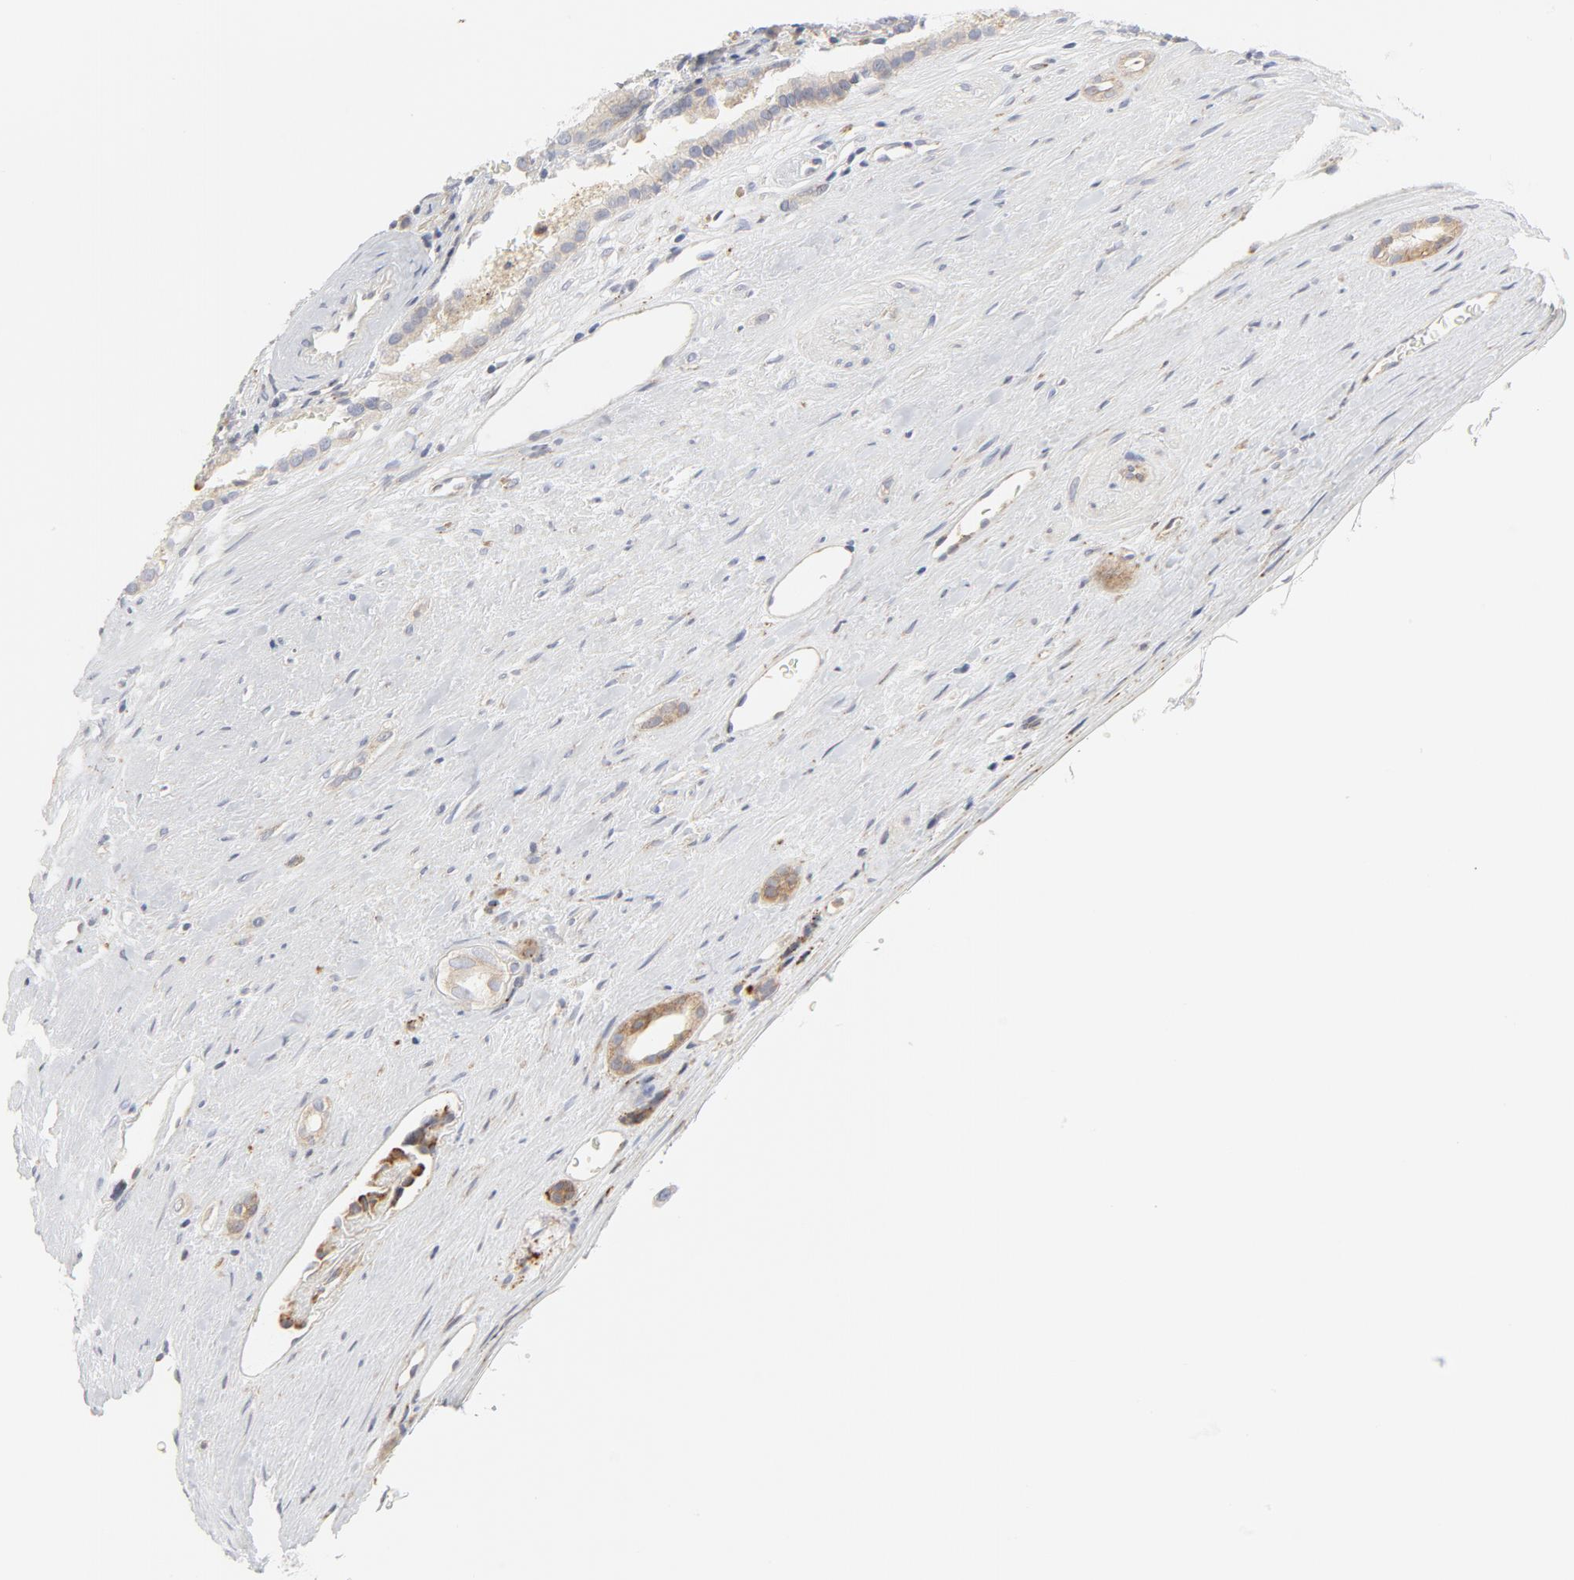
{"staining": {"intensity": "weak", "quantity": ">75%", "location": "cytoplasmic/membranous"}, "tissue": "renal cancer", "cell_type": "Tumor cells", "image_type": "cancer", "snomed": [{"axis": "morphology", "description": "Adenocarcinoma, NOS"}, {"axis": "topography", "description": "Kidney"}], "caption": "Weak cytoplasmic/membranous protein expression is present in approximately >75% of tumor cells in adenocarcinoma (renal).", "gene": "LRP6", "patient": {"sex": "male", "age": 61}}